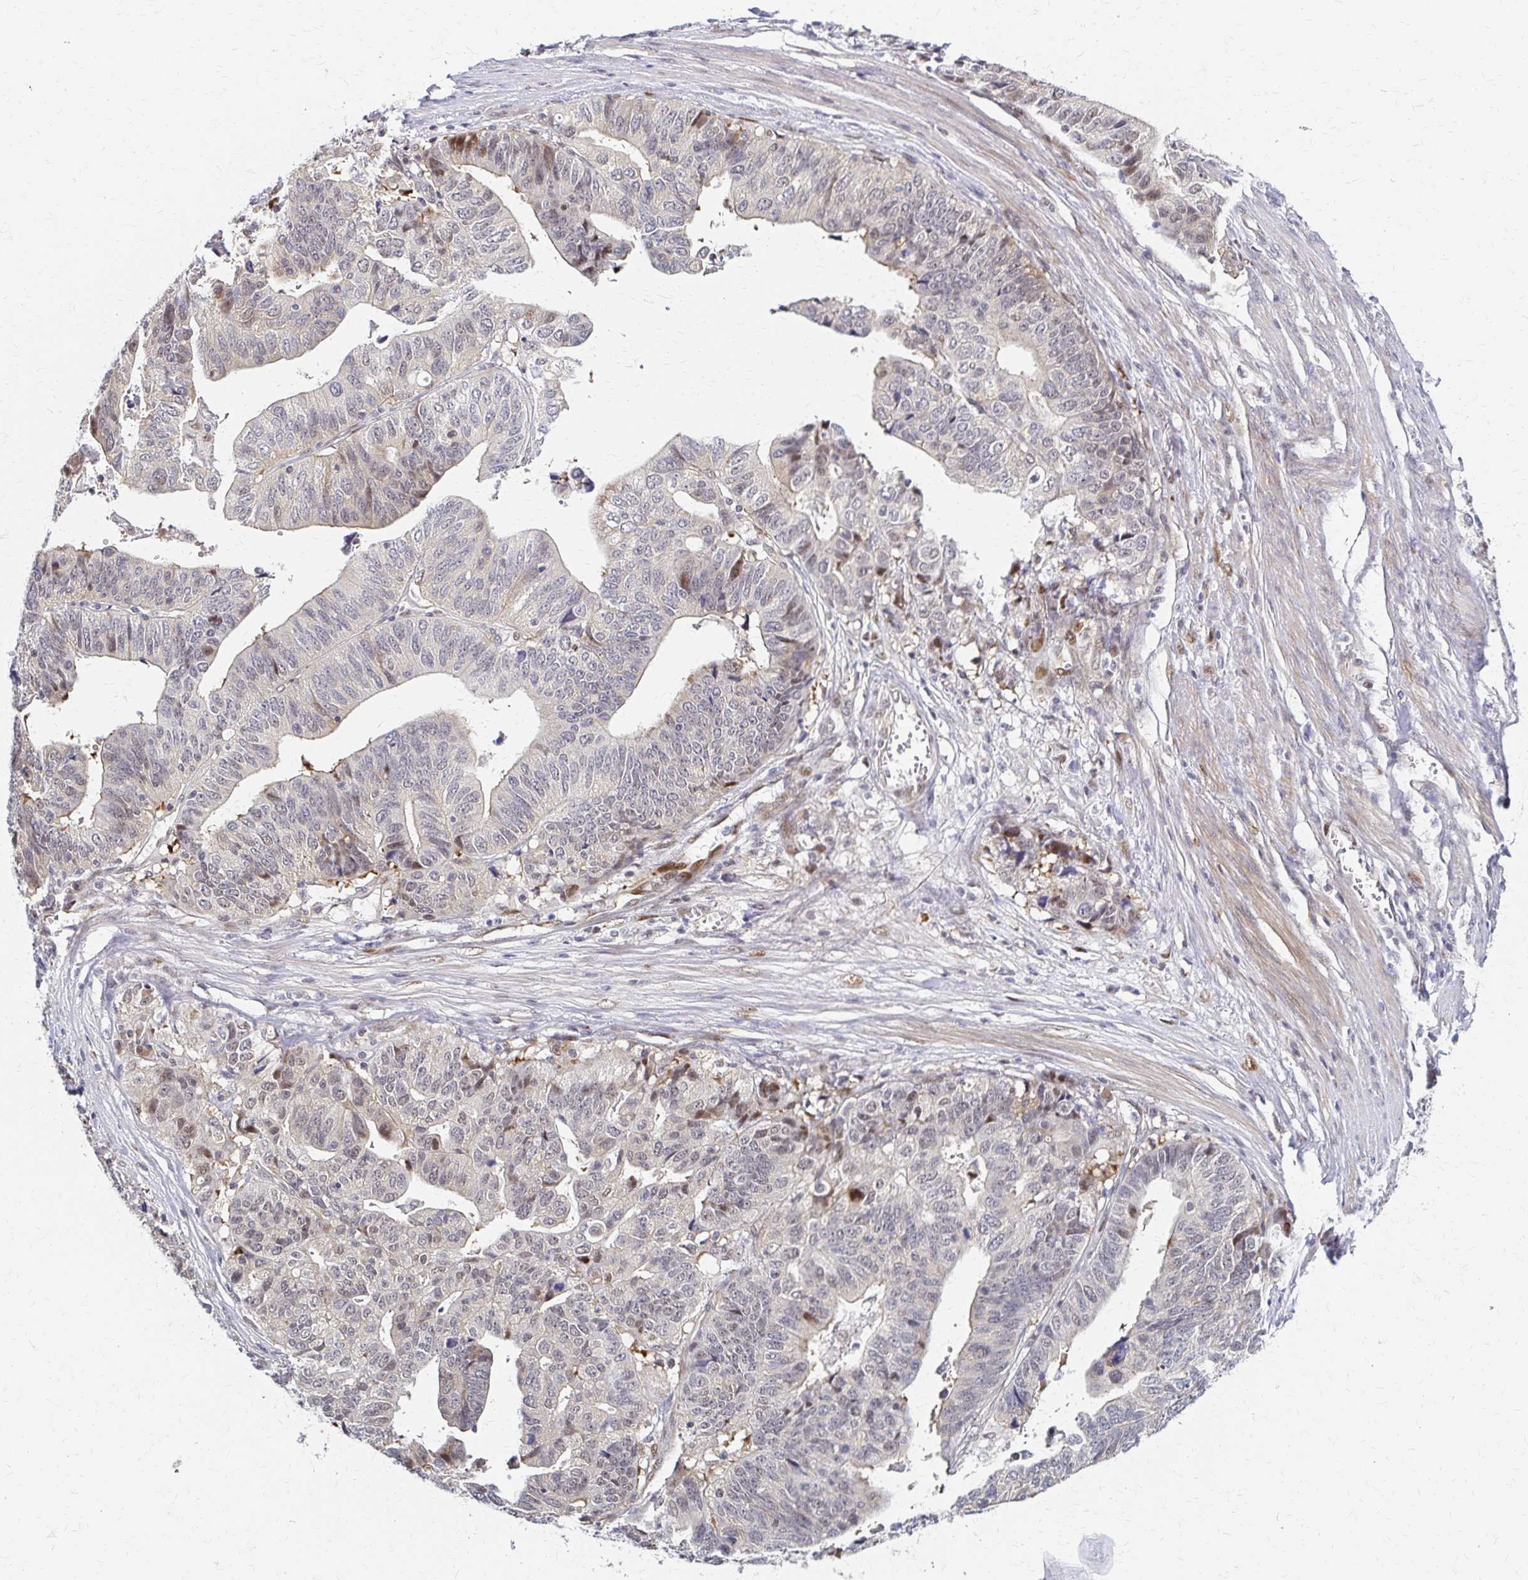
{"staining": {"intensity": "weak", "quantity": "25%-75%", "location": "nuclear"}, "tissue": "stomach cancer", "cell_type": "Tumor cells", "image_type": "cancer", "snomed": [{"axis": "morphology", "description": "Adenocarcinoma, NOS"}, {"axis": "topography", "description": "Stomach, upper"}], "caption": "Immunohistochemical staining of adenocarcinoma (stomach) exhibits weak nuclear protein staining in approximately 25%-75% of tumor cells.", "gene": "PSMD7", "patient": {"sex": "female", "age": 67}}